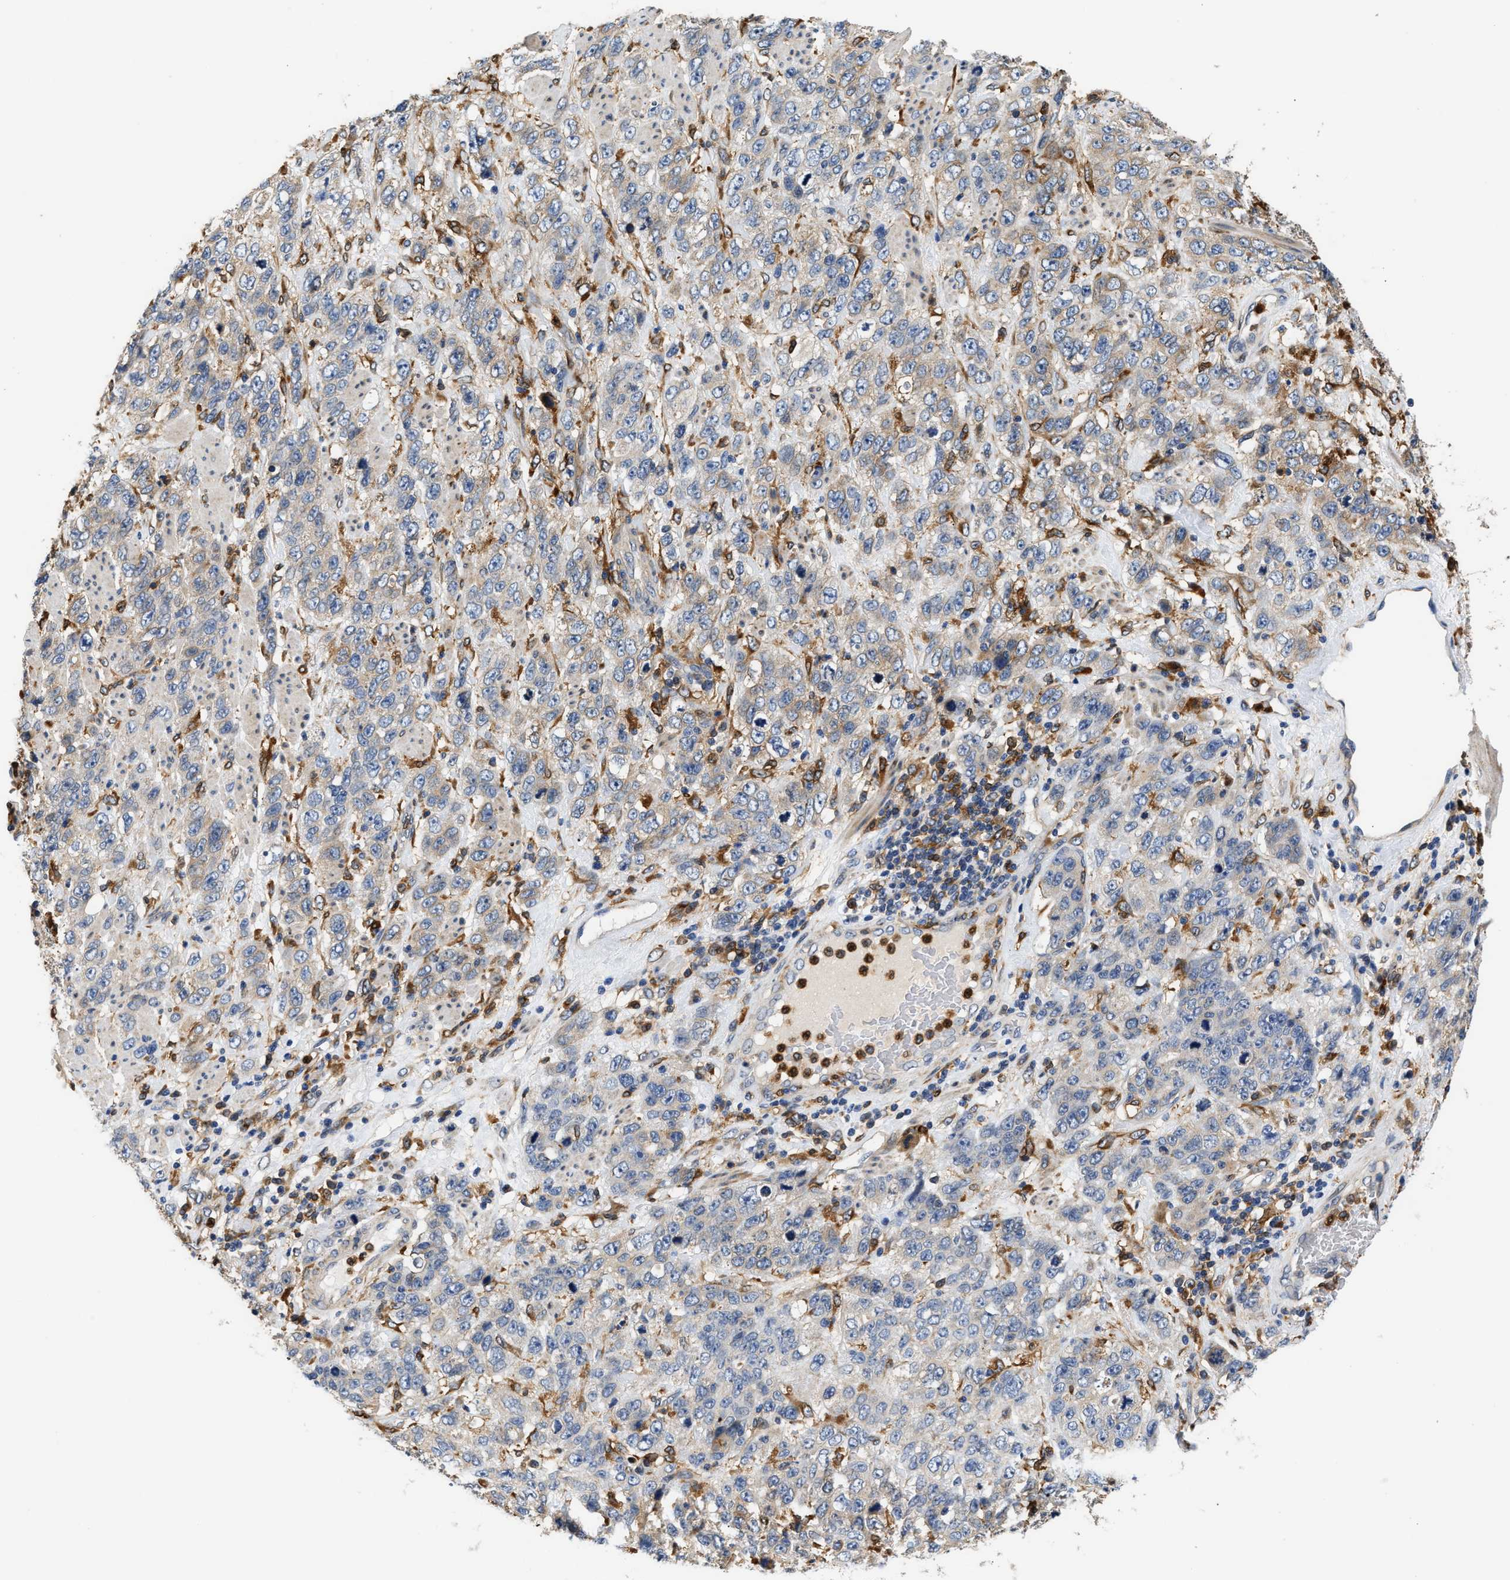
{"staining": {"intensity": "weak", "quantity": "<25%", "location": "cytoplasmic/membranous"}, "tissue": "stomach cancer", "cell_type": "Tumor cells", "image_type": "cancer", "snomed": [{"axis": "morphology", "description": "Adenocarcinoma, NOS"}, {"axis": "topography", "description": "Stomach"}], "caption": "This is an IHC histopathology image of human stomach cancer. There is no staining in tumor cells.", "gene": "RAB31", "patient": {"sex": "male", "age": 48}}